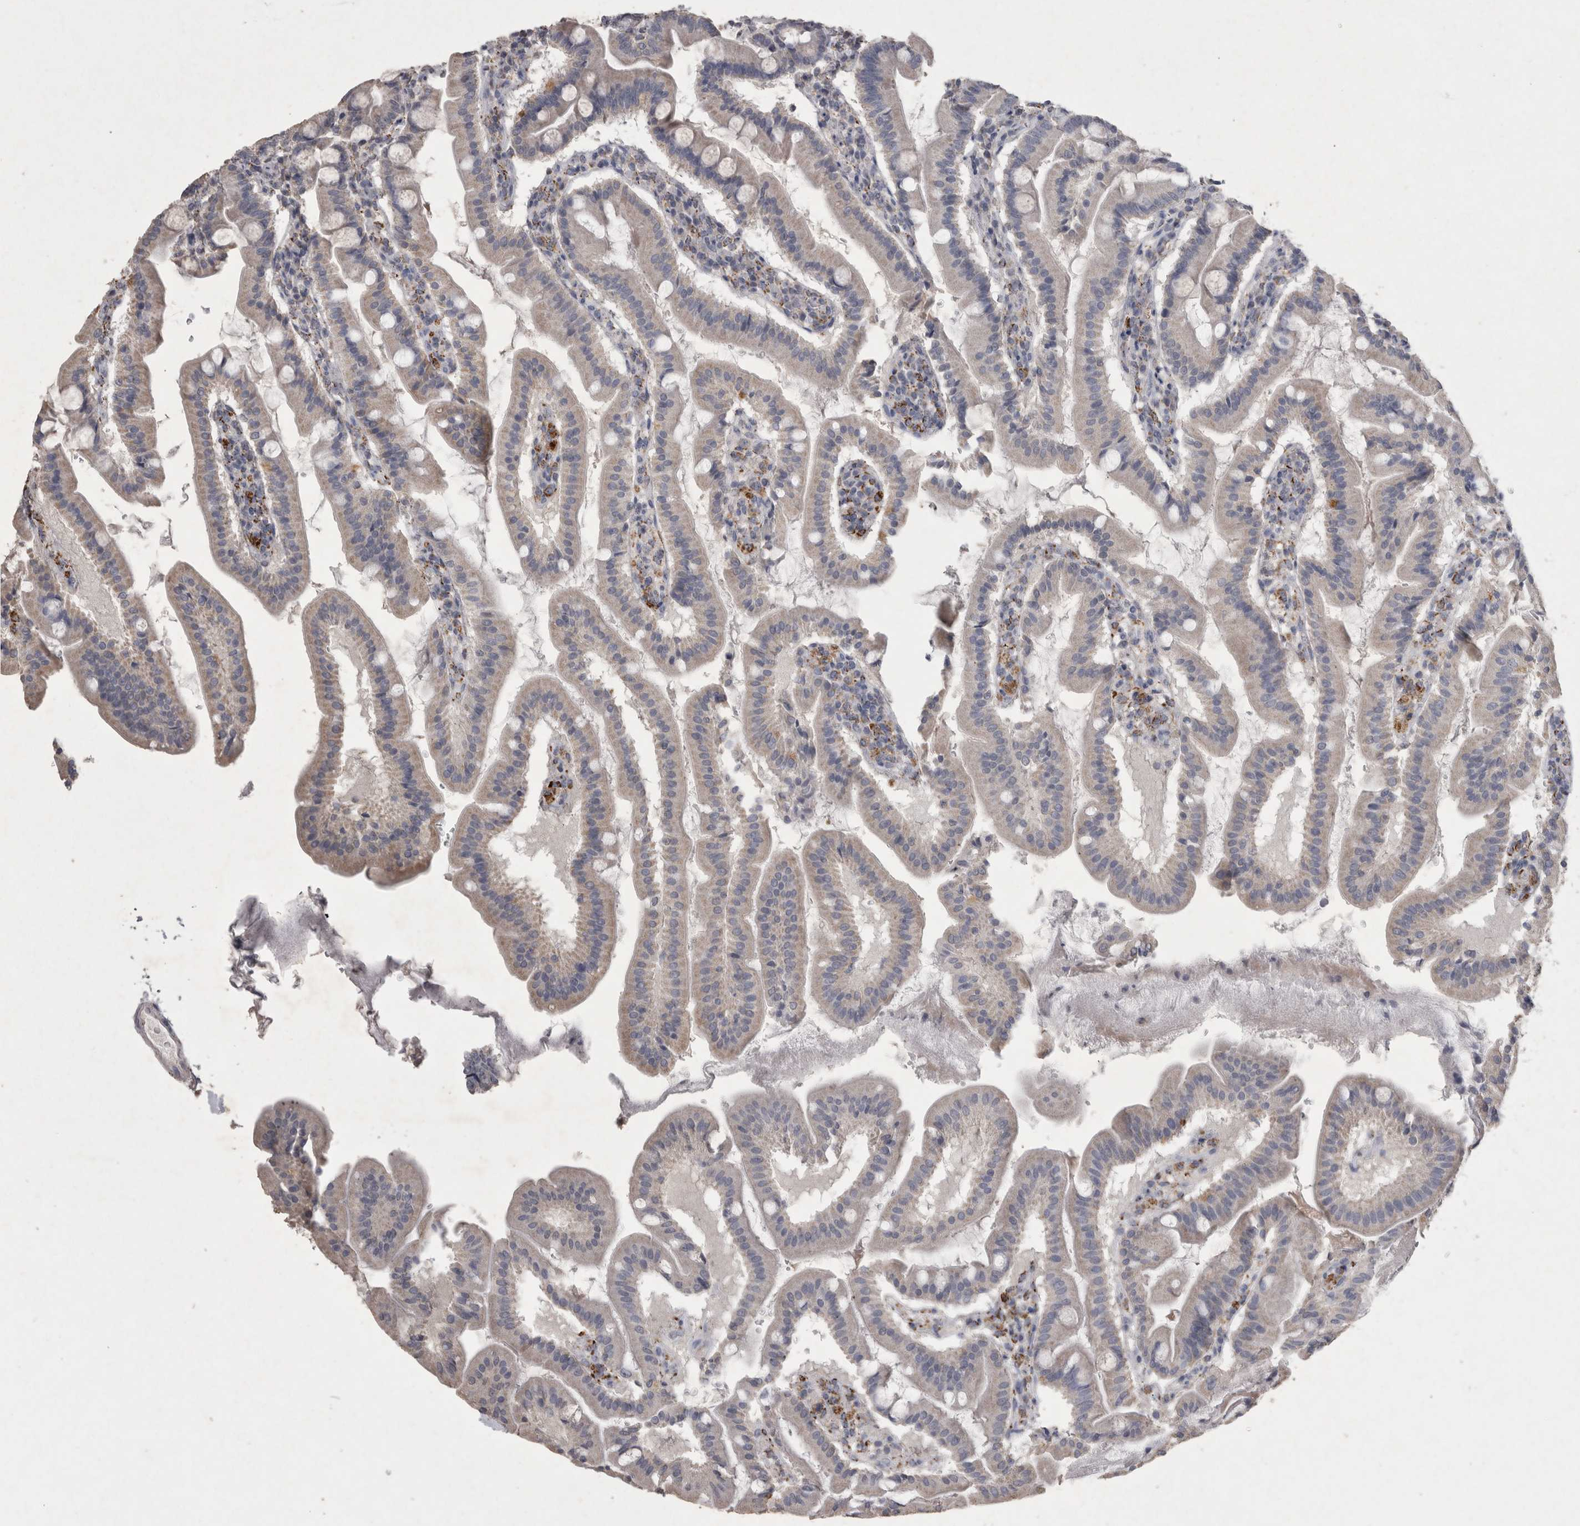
{"staining": {"intensity": "weak", "quantity": "25%-75%", "location": "cytoplasmic/membranous"}, "tissue": "duodenum", "cell_type": "Glandular cells", "image_type": "normal", "snomed": [{"axis": "morphology", "description": "Normal tissue, NOS"}, {"axis": "morphology", "description": "Adenocarcinoma, NOS"}, {"axis": "topography", "description": "Pancreas"}, {"axis": "topography", "description": "Duodenum"}], "caption": "Human duodenum stained for a protein (brown) displays weak cytoplasmic/membranous positive expression in approximately 25%-75% of glandular cells.", "gene": "DKK3", "patient": {"sex": "male", "age": 50}}